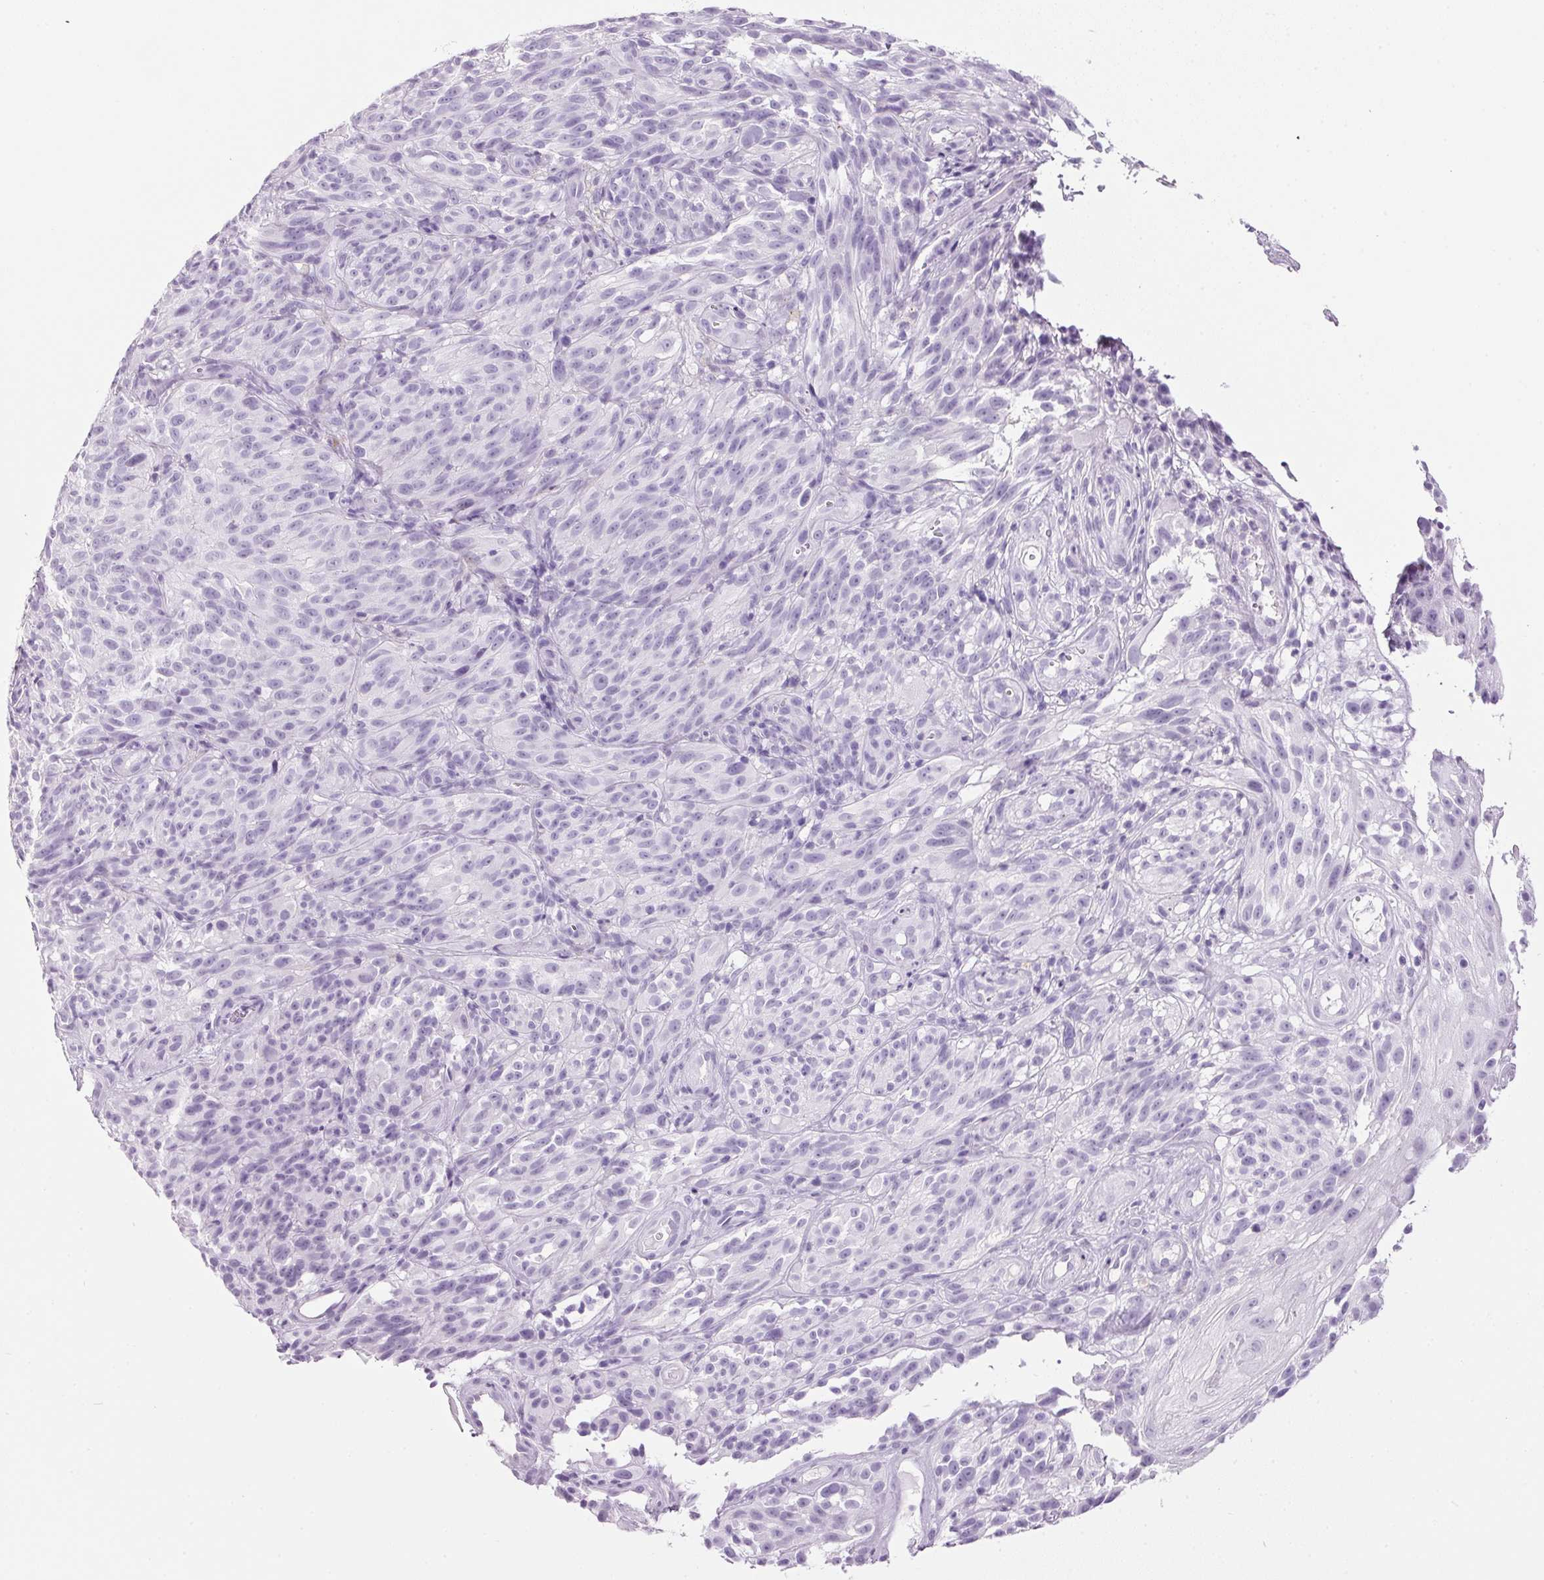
{"staining": {"intensity": "negative", "quantity": "none", "location": "none"}, "tissue": "melanoma", "cell_type": "Tumor cells", "image_type": "cancer", "snomed": [{"axis": "morphology", "description": "Malignant melanoma, NOS"}, {"axis": "topography", "description": "Skin"}], "caption": "Tumor cells are negative for protein expression in human malignant melanoma. Nuclei are stained in blue.", "gene": "PPP1R1A", "patient": {"sex": "female", "age": 85}}